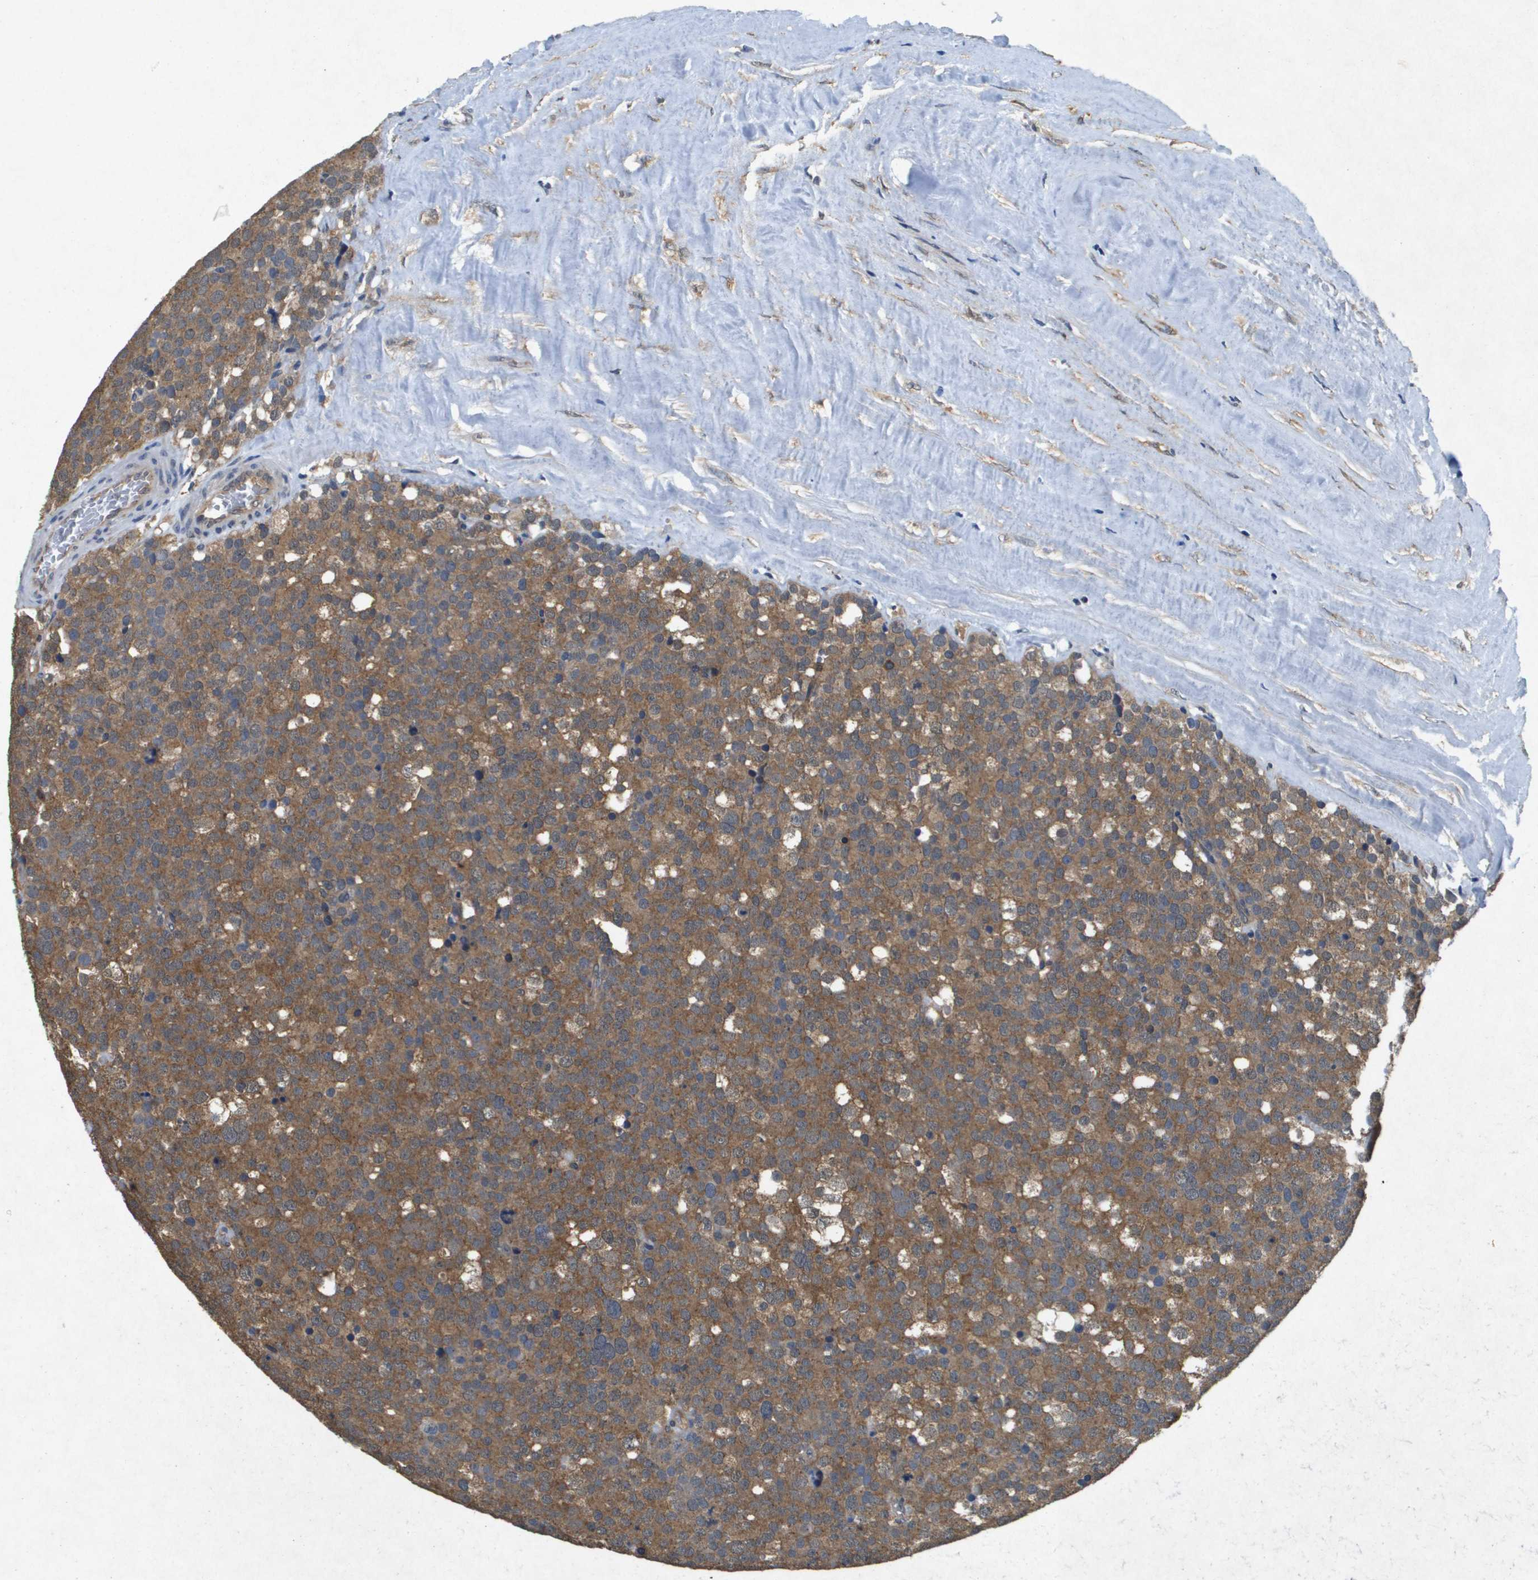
{"staining": {"intensity": "moderate", "quantity": ">75%", "location": "cytoplasmic/membranous"}, "tissue": "testis cancer", "cell_type": "Tumor cells", "image_type": "cancer", "snomed": [{"axis": "morphology", "description": "Normal tissue, NOS"}, {"axis": "morphology", "description": "Seminoma, NOS"}, {"axis": "topography", "description": "Testis"}], "caption": "Protein analysis of testis seminoma tissue exhibits moderate cytoplasmic/membranous positivity in approximately >75% of tumor cells. Using DAB (brown) and hematoxylin (blue) stains, captured at high magnification using brightfield microscopy.", "gene": "PTPRT", "patient": {"sex": "male", "age": 71}}